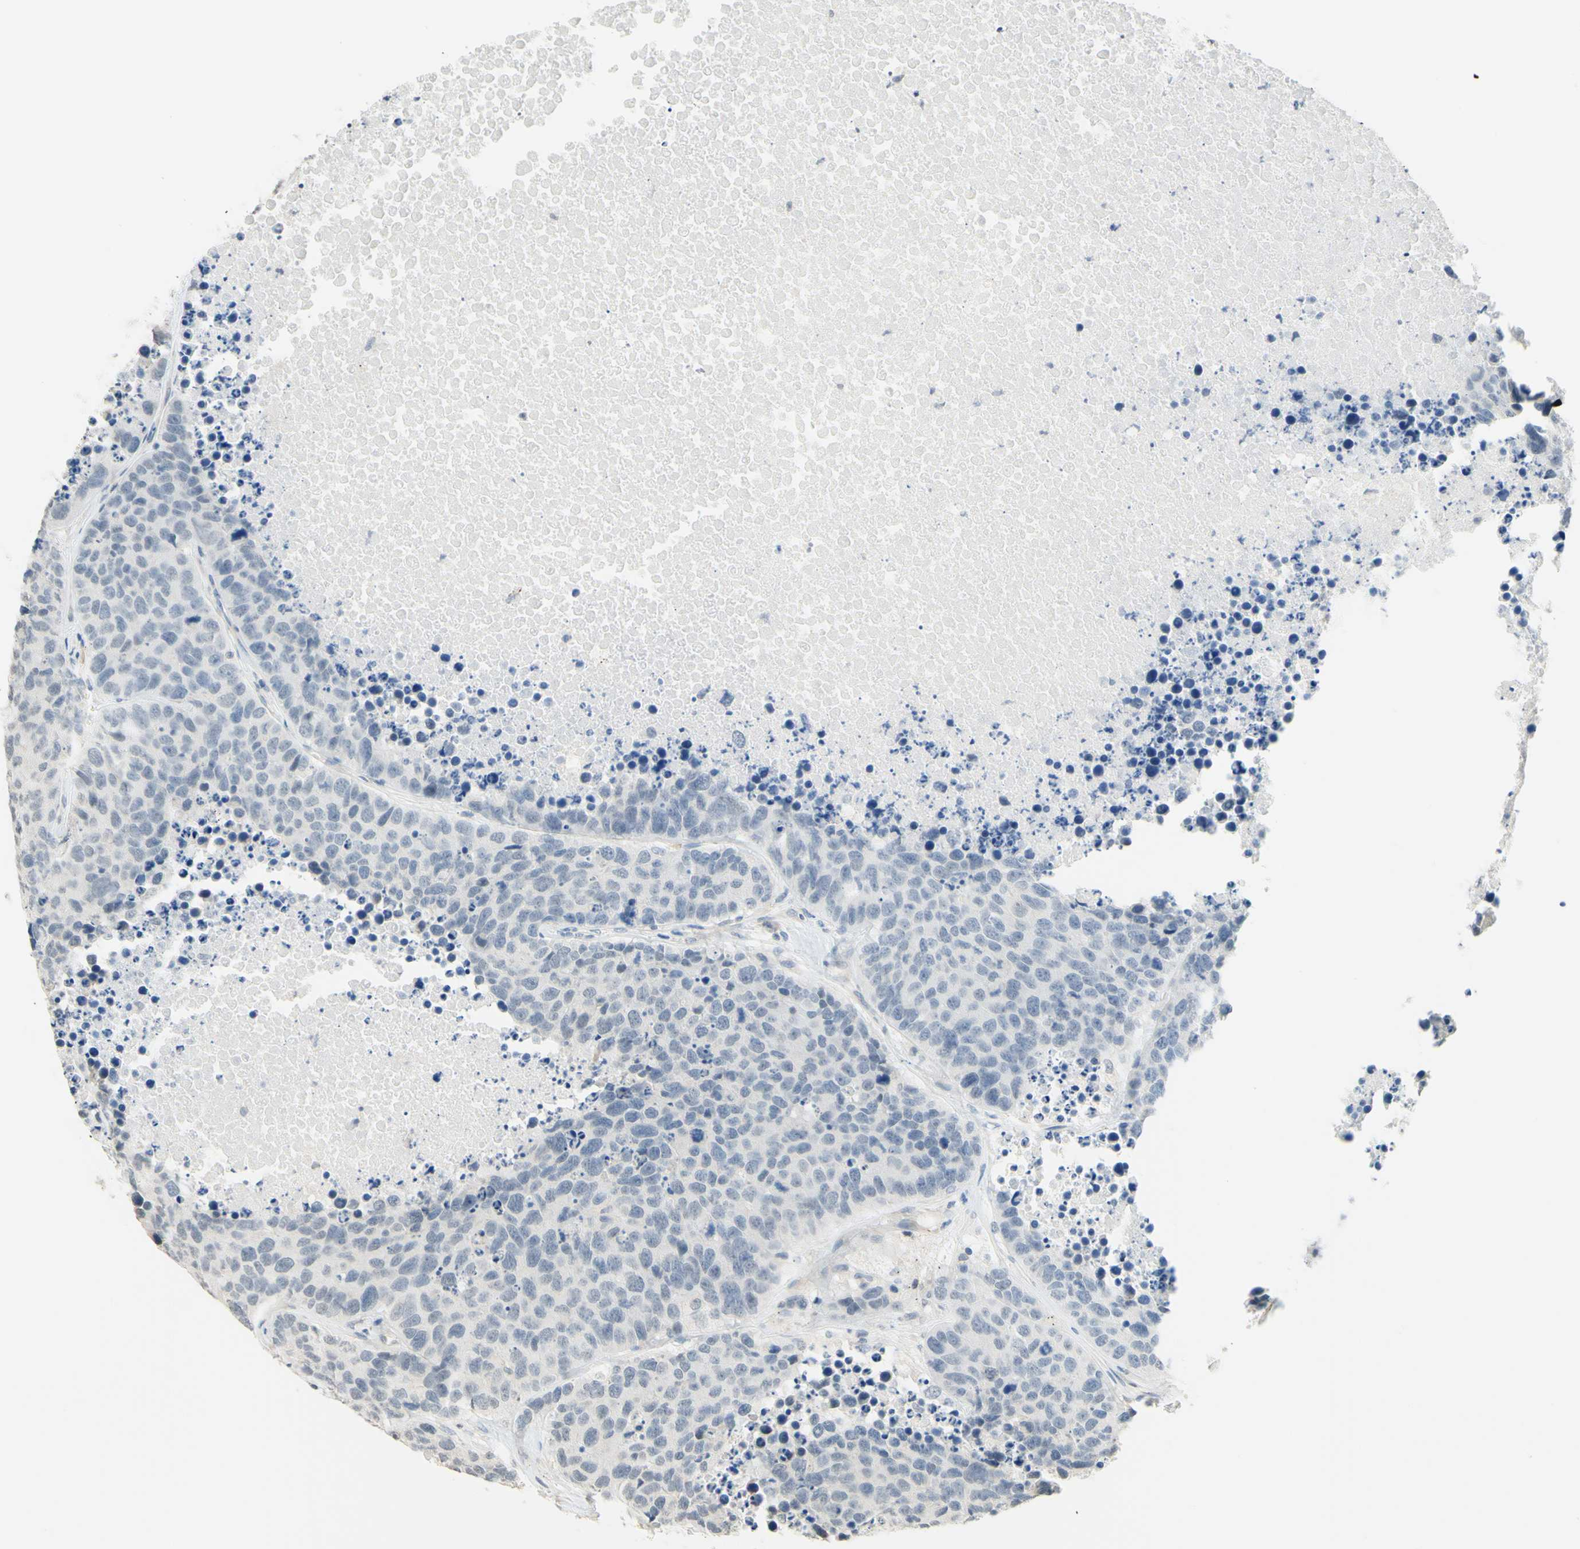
{"staining": {"intensity": "negative", "quantity": "none", "location": "none"}, "tissue": "carcinoid", "cell_type": "Tumor cells", "image_type": "cancer", "snomed": [{"axis": "morphology", "description": "Carcinoid, malignant, NOS"}, {"axis": "topography", "description": "Lung"}], "caption": "The micrograph demonstrates no staining of tumor cells in carcinoid. (DAB (3,3'-diaminobenzidine) IHC with hematoxylin counter stain).", "gene": "MAG", "patient": {"sex": "male", "age": 60}}